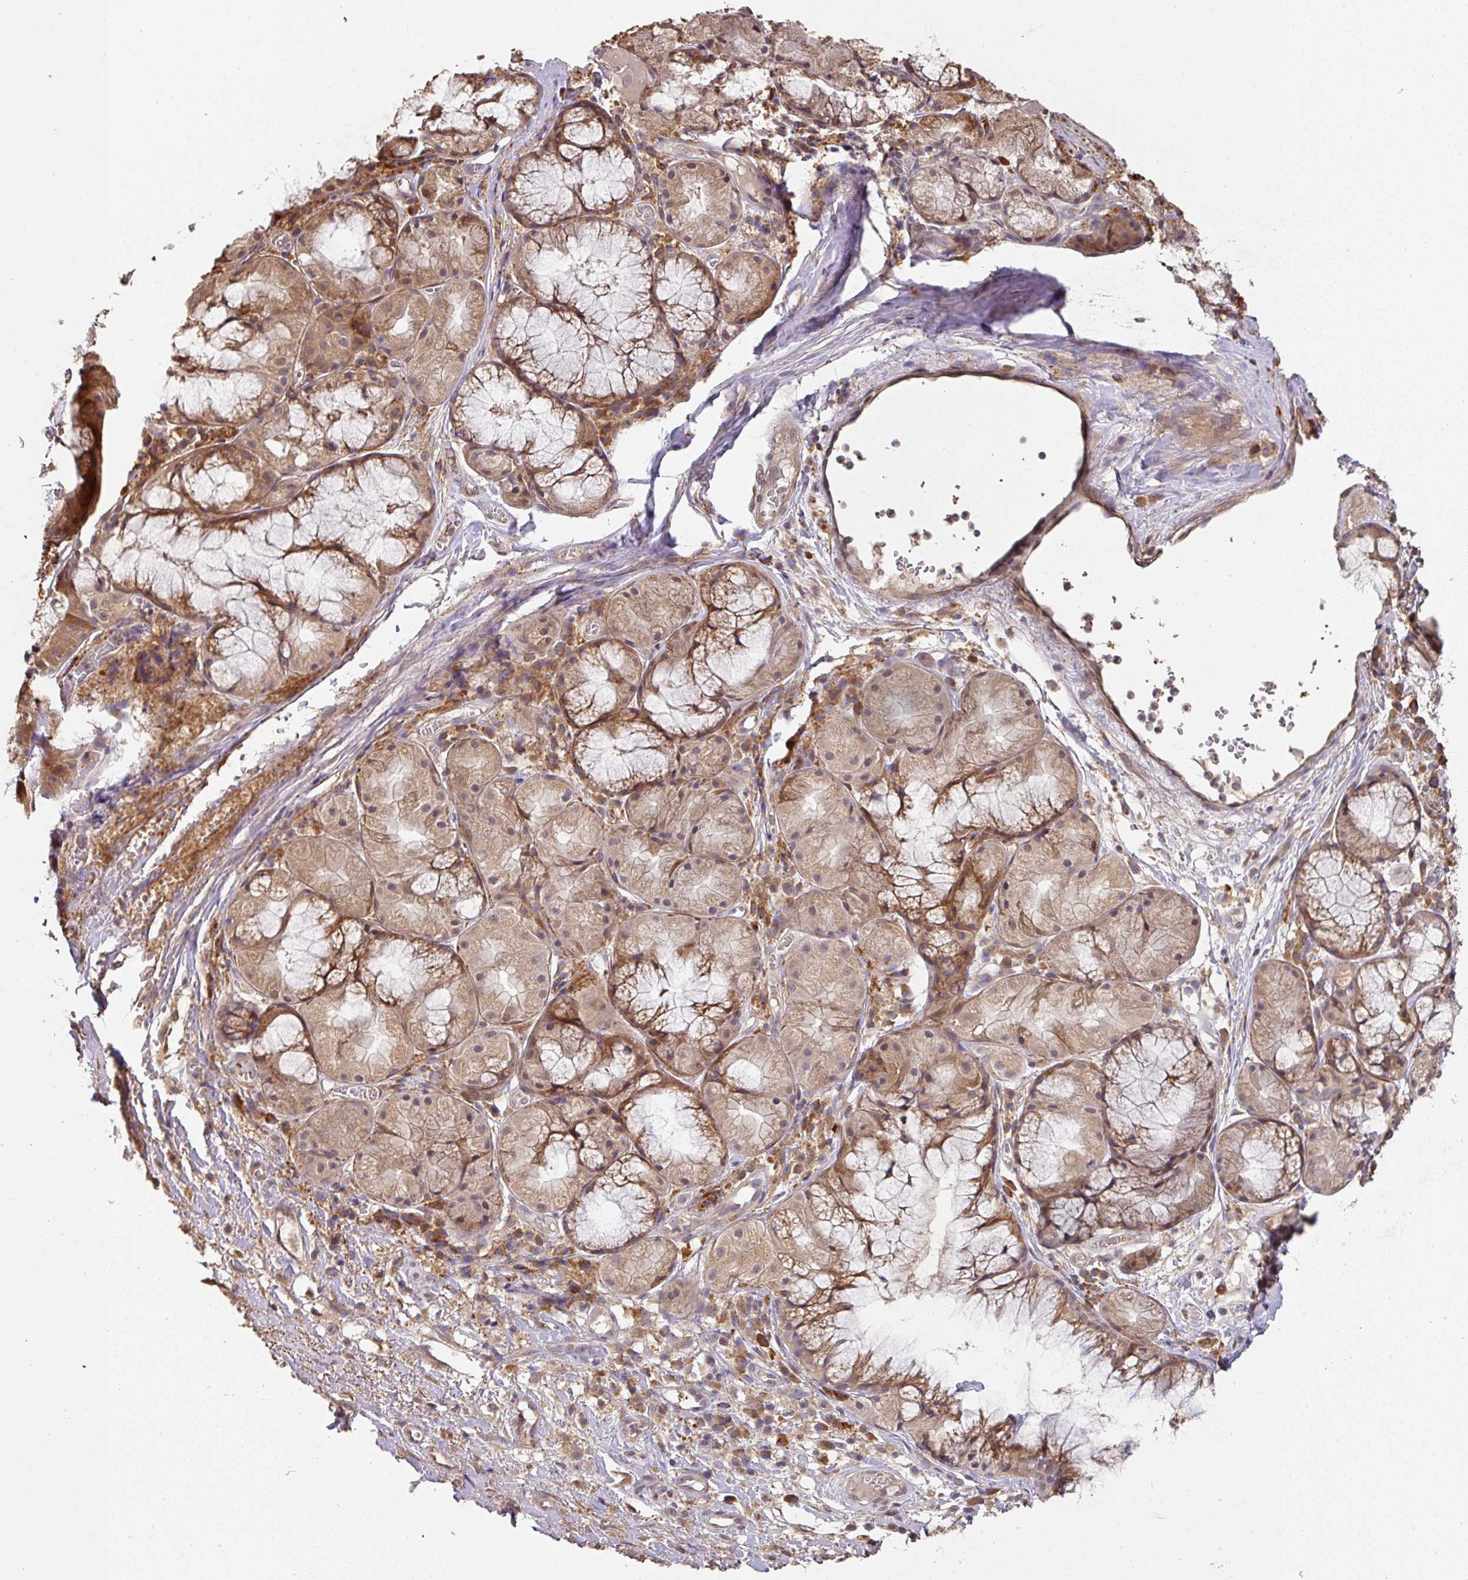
{"staining": {"intensity": "moderate", "quantity": ">75%", "location": "cytoplasmic/membranous"}, "tissue": "nasopharynx", "cell_type": "Respiratory epithelial cells", "image_type": "normal", "snomed": [{"axis": "morphology", "description": "Normal tissue, NOS"}, {"axis": "topography", "description": "Cartilage tissue"}, {"axis": "topography", "description": "Nasopharynx"}, {"axis": "topography", "description": "Thyroid gland"}], "caption": "Respiratory epithelial cells reveal medium levels of moderate cytoplasmic/membranous expression in about >75% of cells in normal human nasopharynx. (DAB IHC with brightfield microscopy, high magnification).", "gene": "ACVR2B", "patient": {"sex": "male", "age": 63}}